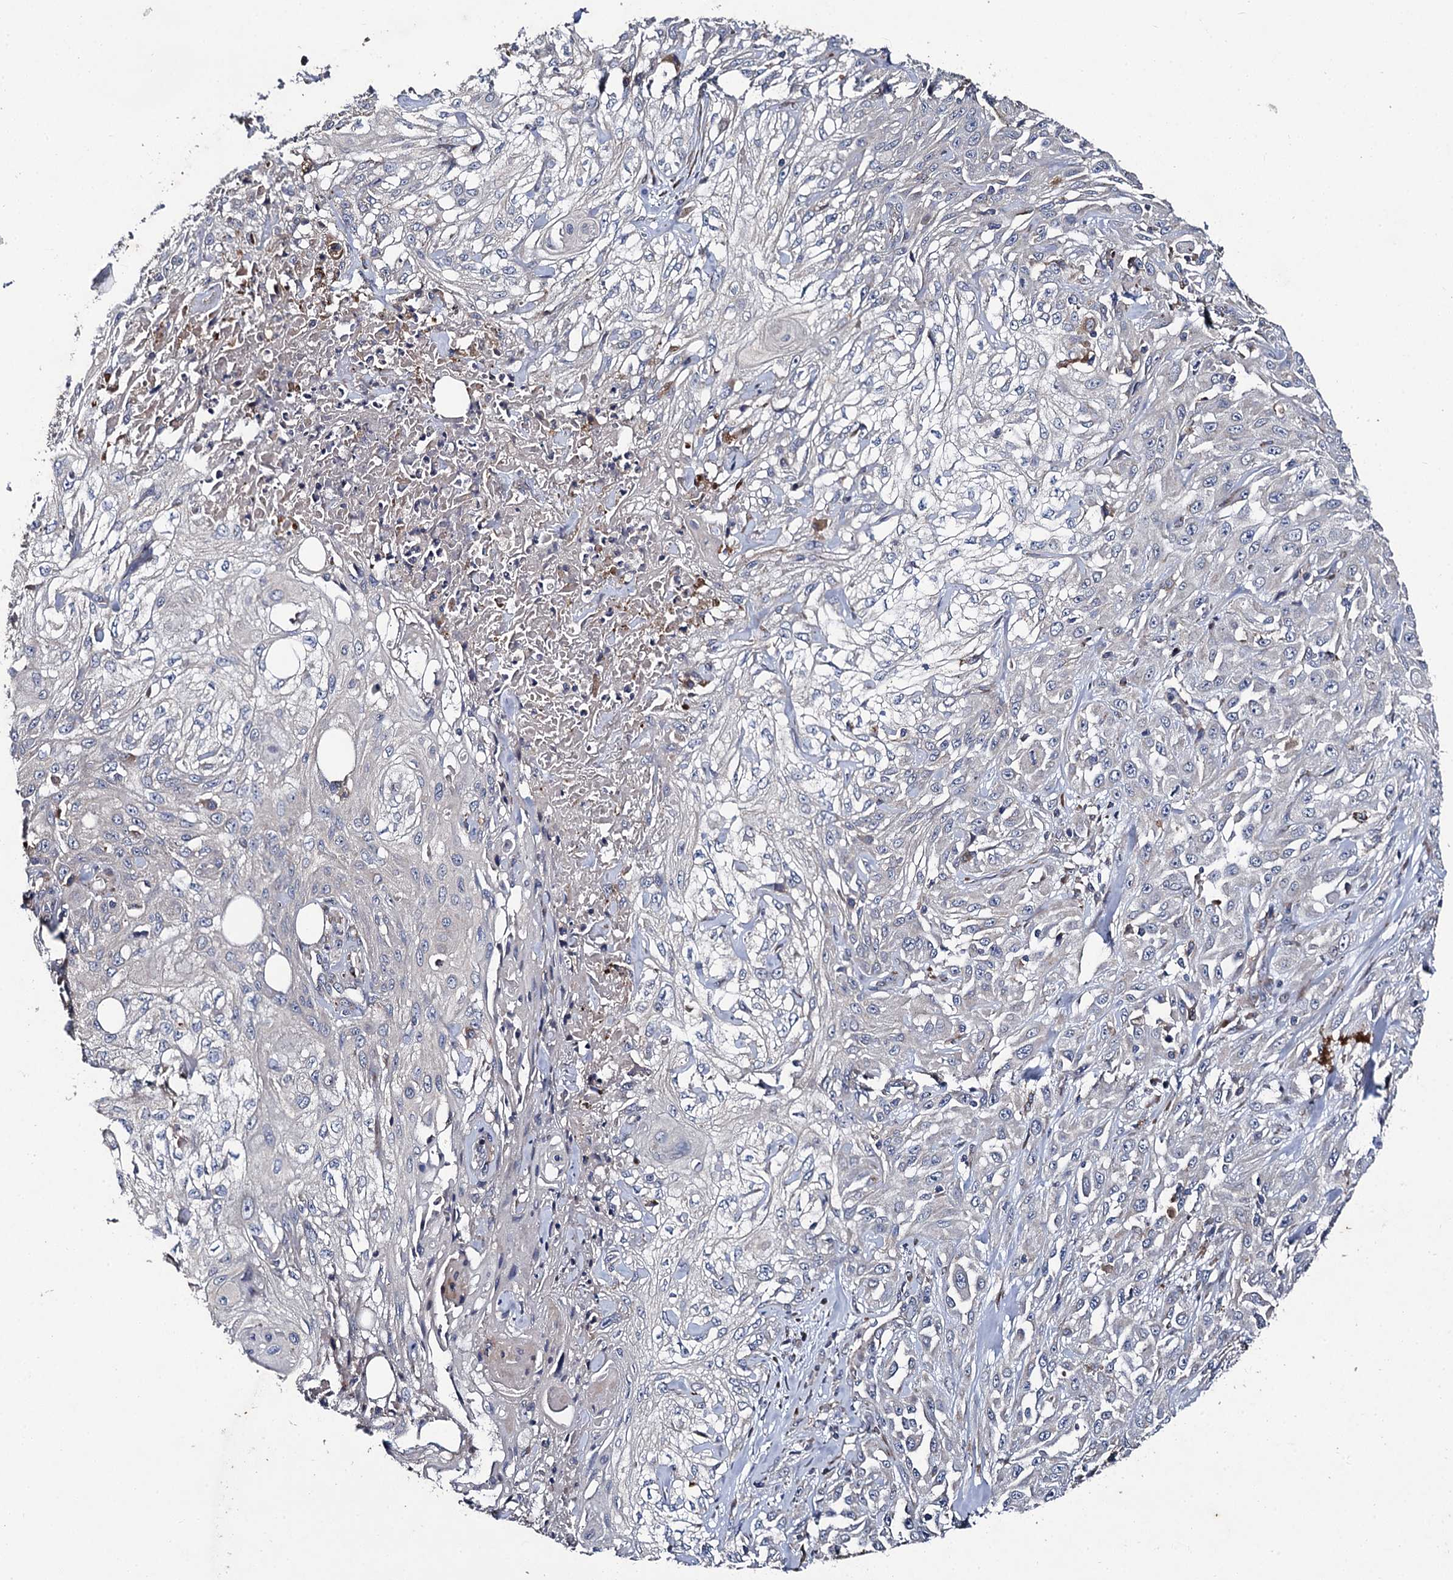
{"staining": {"intensity": "negative", "quantity": "none", "location": "none"}, "tissue": "skin cancer", "cell_type": "Tumor cells", "image_type": "cancer", "snomed": [{"axis": "morphology", "description": "Squamous cell carcinoma, NOS"}, {"axis": "morphology", "description": "Squamous cell carcinoma, metastatic, NOS"}, {"axis": "topography", "description": "Skin"}, {"axis": "topography", "description": "Lymph node"}], "caption": "Tumor cells show no significant expression in skin cancer (squamous cell carcinoma). The staining is performed using DAB (3,3'-diaminobenzidine) brown chromogen with nuclei counter-stained in using hematoxylin.", "gene": "LRRC28", "patient": {"sex": "male", "age": 75}}